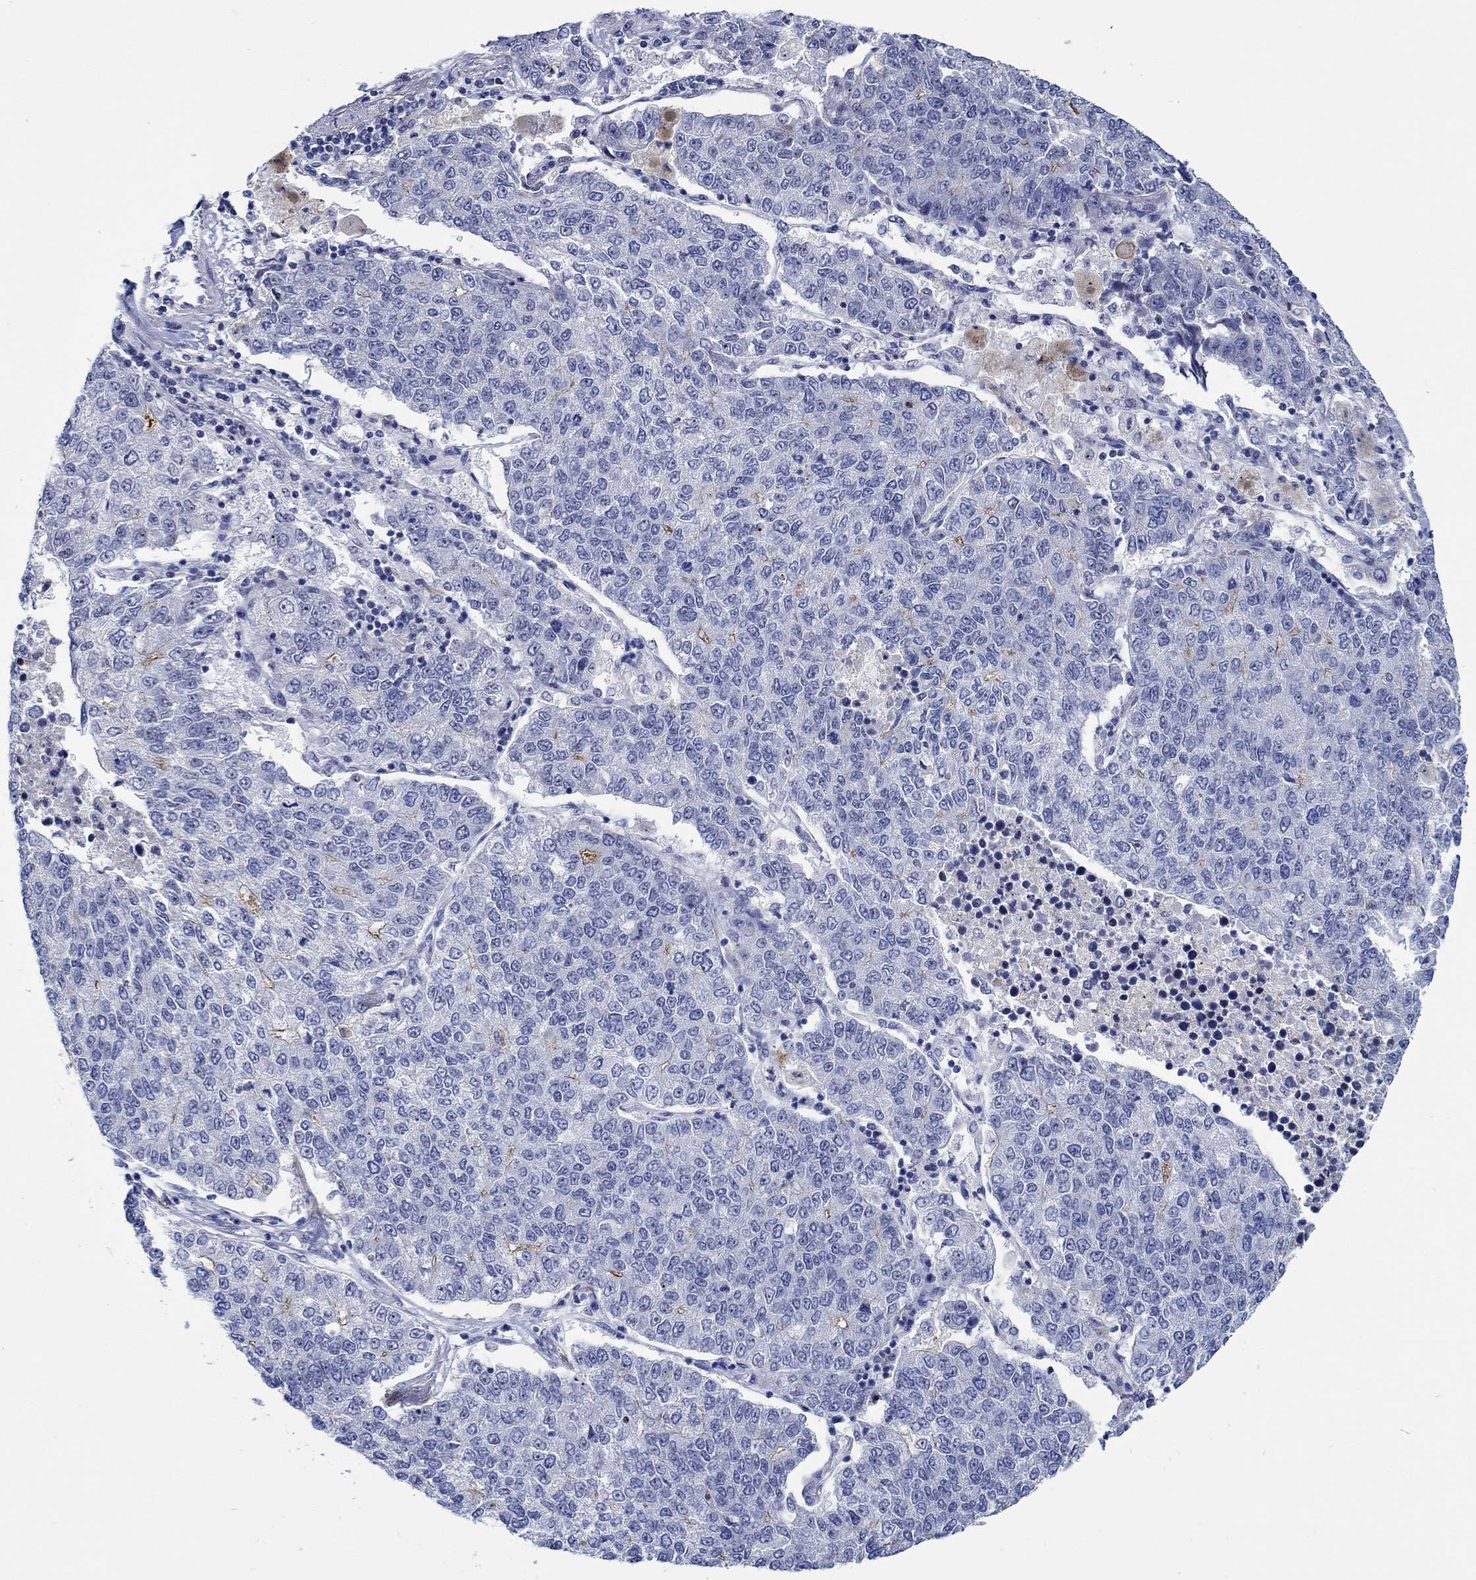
{"staining": {"intensity": "moderate", "quantity": "<25%", "location": "cytoplasmic/membranous"}, "tissue": "lung cancer", "cell_type": "Tumor cells", "image_type": "cancer", "snomed": [{"axis": "morphology", "description": "Adenocarcinoma, NOS"}, {"axis": "topography", "description": "Lung"}], "caption": "Approximately <25% of tumor cells in human lung cancer (adenocarcinoma) exhibit moderate cytoplasmic/membranous protein staining as visualized by brown immunohistochemical staining.", "gene": "ZNF446", "patient": {"sex": "male", "age": 49}}